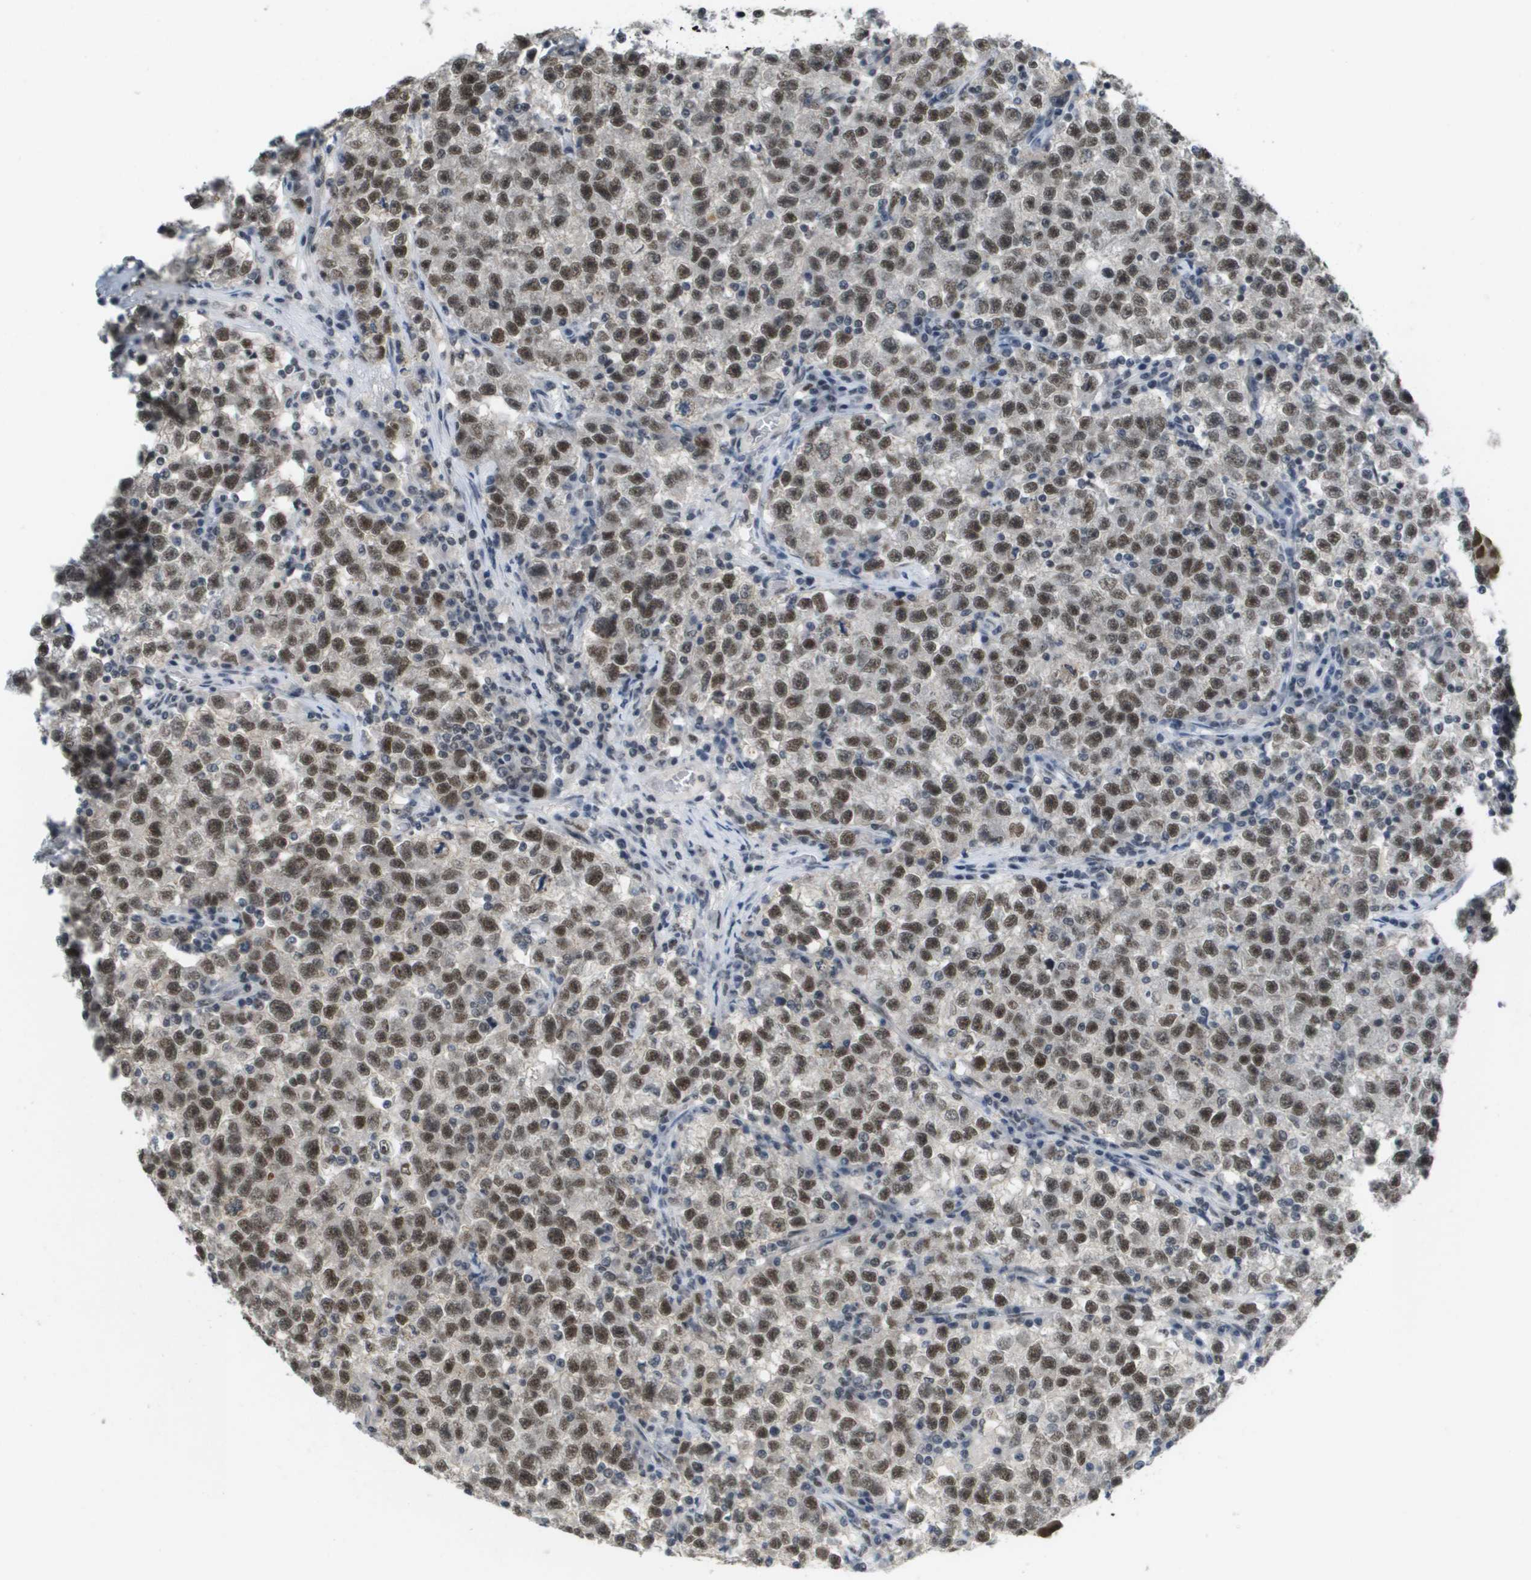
{"staining": {"intensity": "moderate", "quantity": ">75%", "location": "nuclear"}, "tissue": "testis cancer", "cell_type": "Tumor cells", "image_type": "cancer", "snomed": [{"axis": "morphology", "description": "Seminoma, NOS"}, {"axis": "topography", "description": "Testis"}], "caption": "The immunohistochemical stain labels moderate nuclear staining in tumor cells of seminoma (testis) tissue.", "gene": "ISY1", "patient": {"sex": "male", "age": 22}}